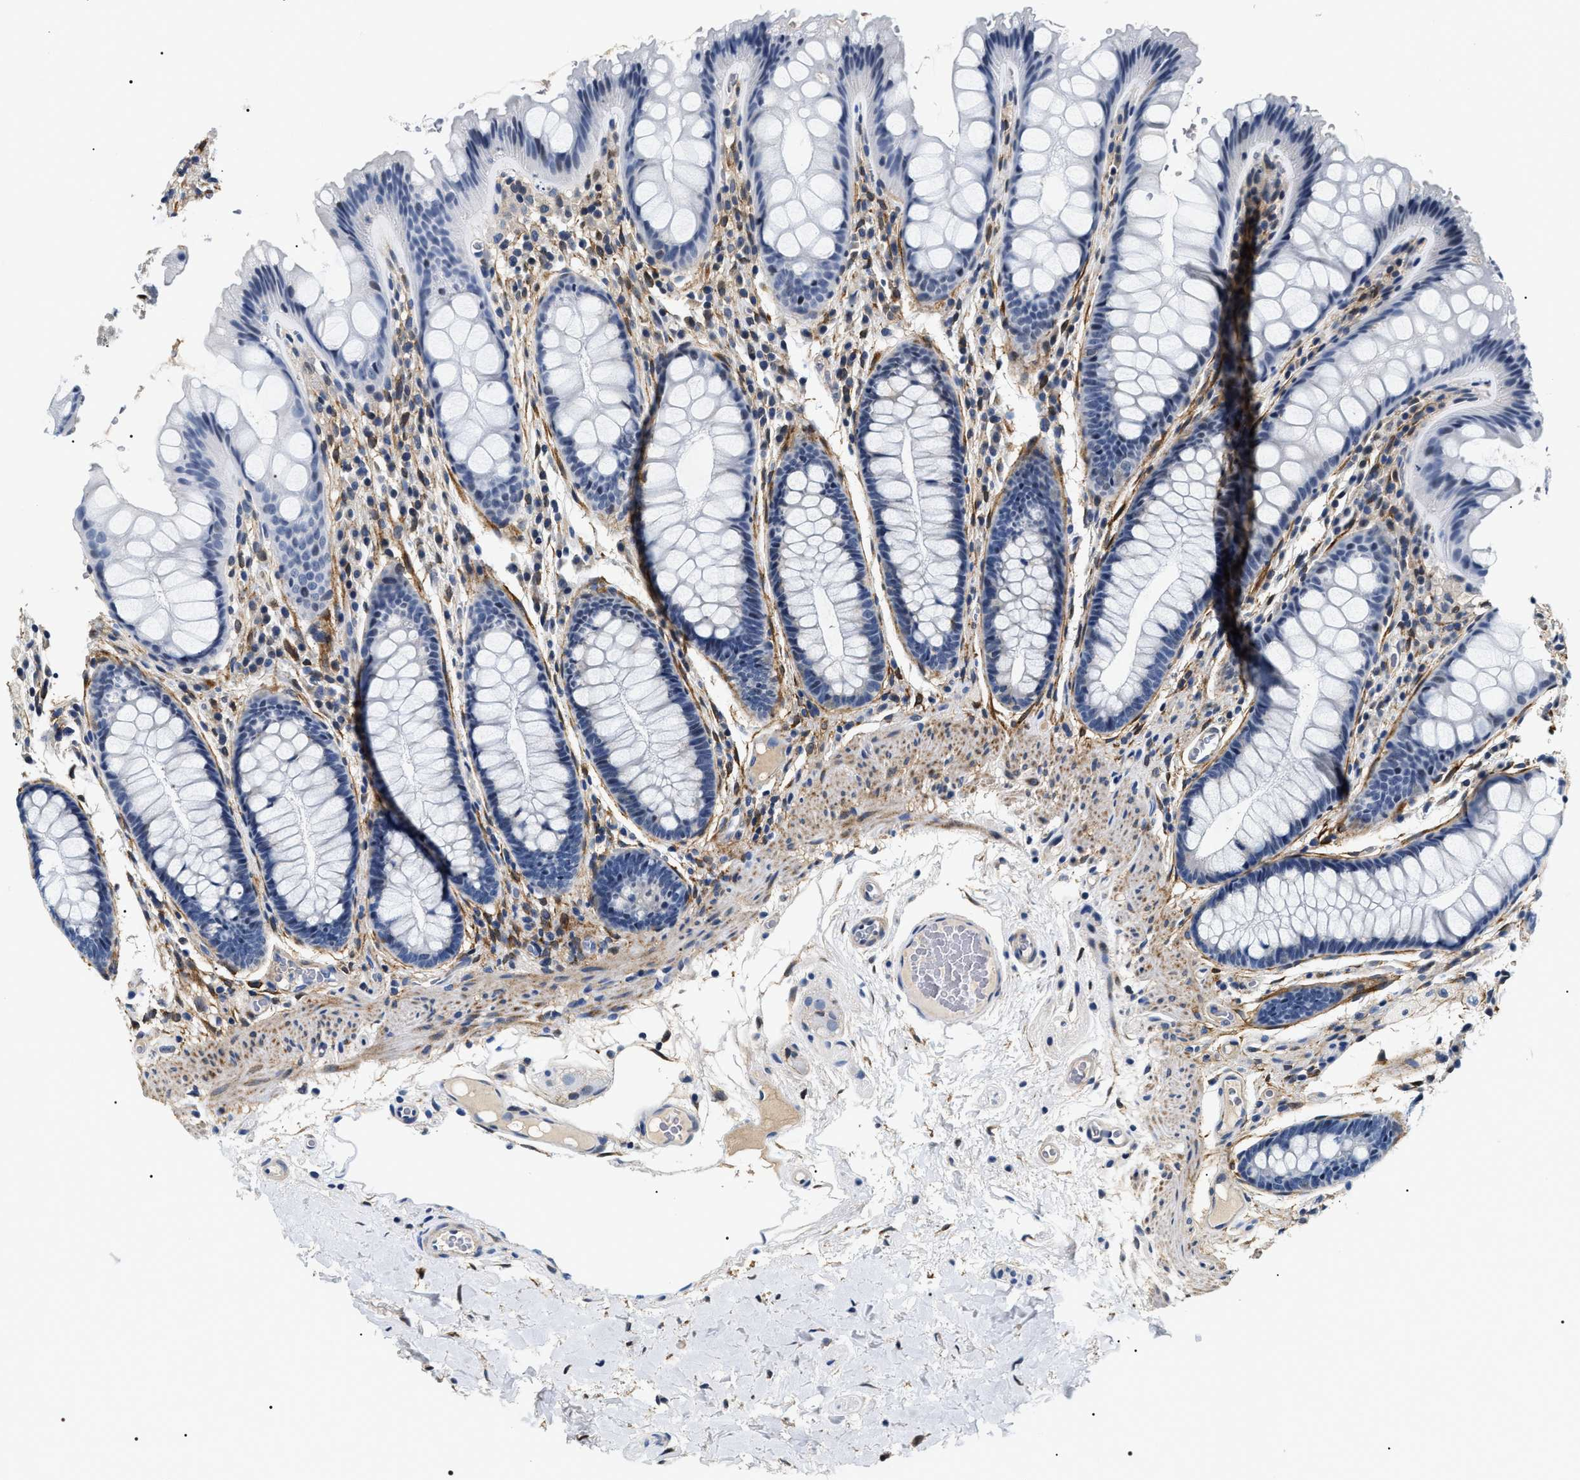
{"staining": {"intensity": "negative", "quantity": "none", "location": "none"}, "tissue": "colon", "cell_type": "Endothelial cells", "image_type": "normal", "snomed": [{"axis": "morphology", "description": "Normal tissue, NOS"}, {"axis": "topography", "description": "Colon"}], "caption": "Immunohistochemistry (IHC) histopathology image of normal colon: colon stained with DAB displays no significant protein expression in endothelial cells. (IHC, brightfield microscopy, high magnification).", "gene": "BAG2", "patient": {"sex": "female", "age": 56}}